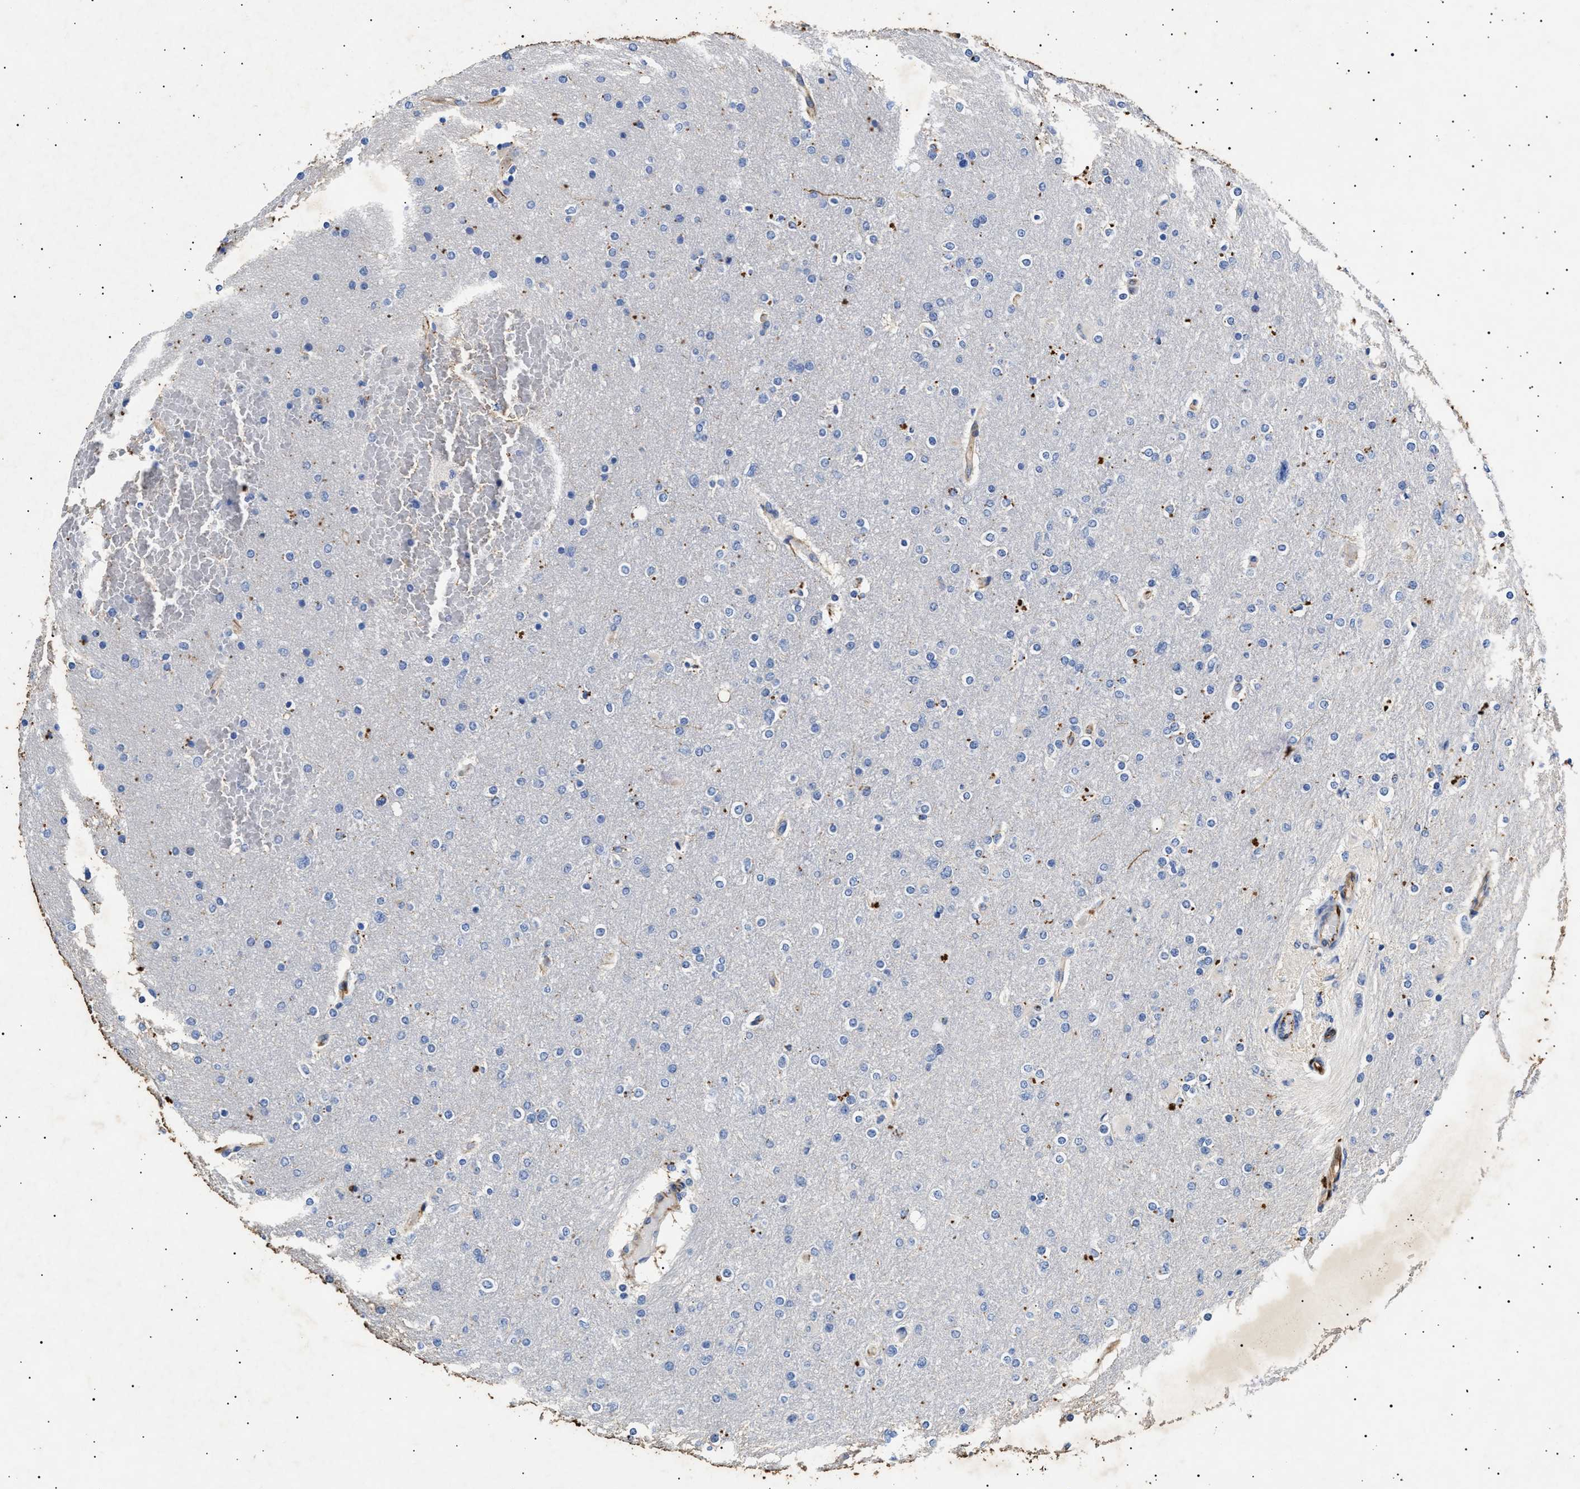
{"staining": {"intensity": "negative", "quantity": "none", "location": "none"}, "tissue": "glioma", "cell_type": "Tumor cells", "image_type": "cancer", "snomed": [{"axis": "morphology", "description": "Glioma, malignant, High grade"}, {"axis": "topography", "description": "Cerebral cortex"}], "caption": "Immunohistochemistry (IHC) image of human glioma stained for a protein (brown), which reveals no positivity in tumor cells.", "gene": "OLFML2A", "patient": {"sex": "female", "age": 36}}